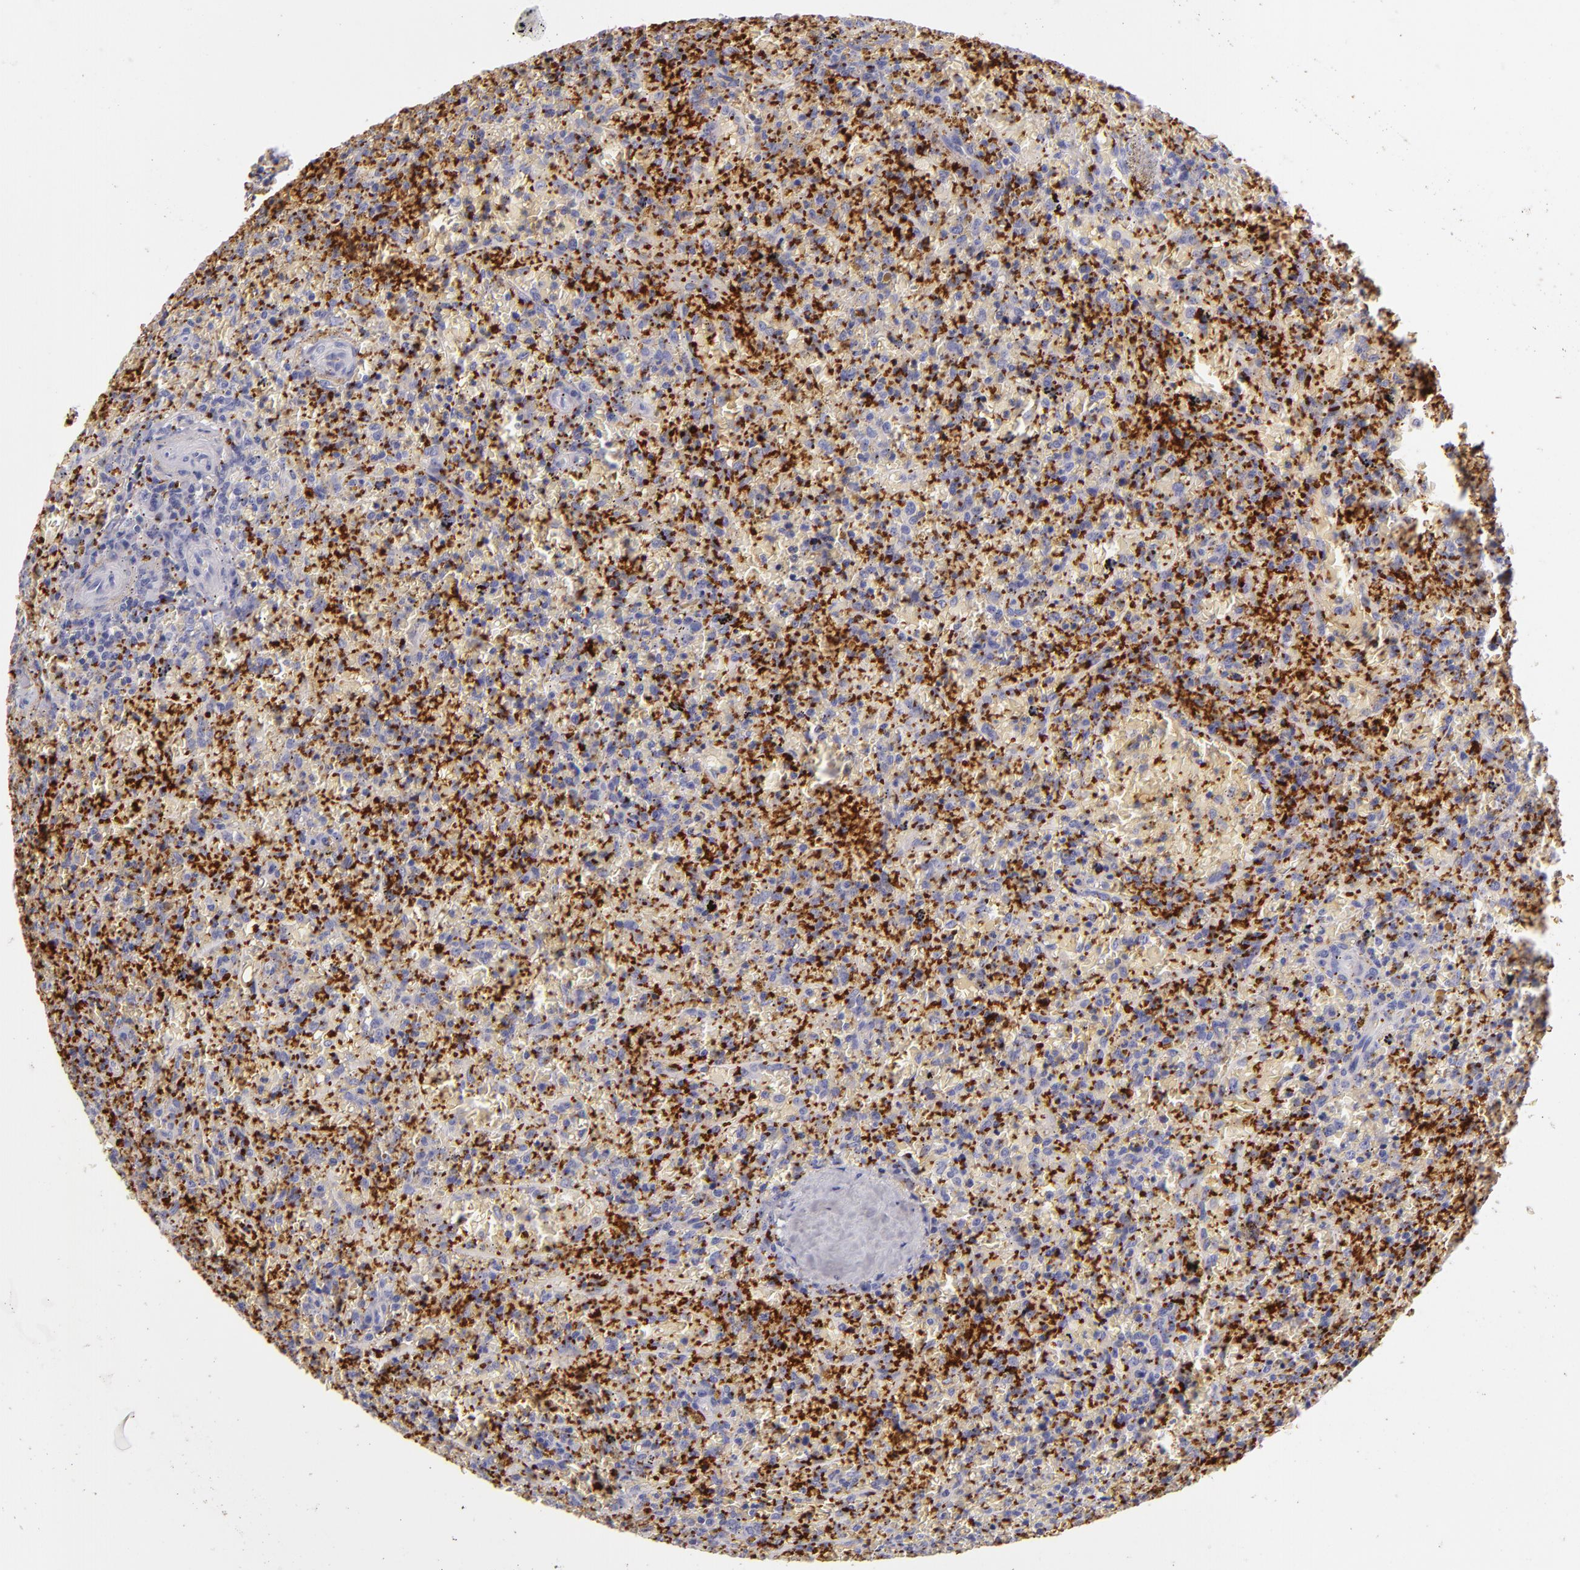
{"staining": {"intensity": "negative", "quantity": "none", "location": "none"}, "tissue": "lymphoma", "cell_type": "Tumor cells", "image_type": "cancer", "snomed": [{"axis": "morphology", "description": "Malignant lymphoma, non-Hodgkin's type, High grade"}, {"axis": "topography", "description": "Spleen"}, {"axis": "topography", "description": "Lymph node"}], "caption": "IHC histopathology image of neoplastic tissue: malignant lymphoma, non-Hodgkin's type (high-grade) stained with DAB exhibits no significant protein positivity in tumor cells.", "gene": "GP1BA", "patient": {"sex": "female", "age": 70}}